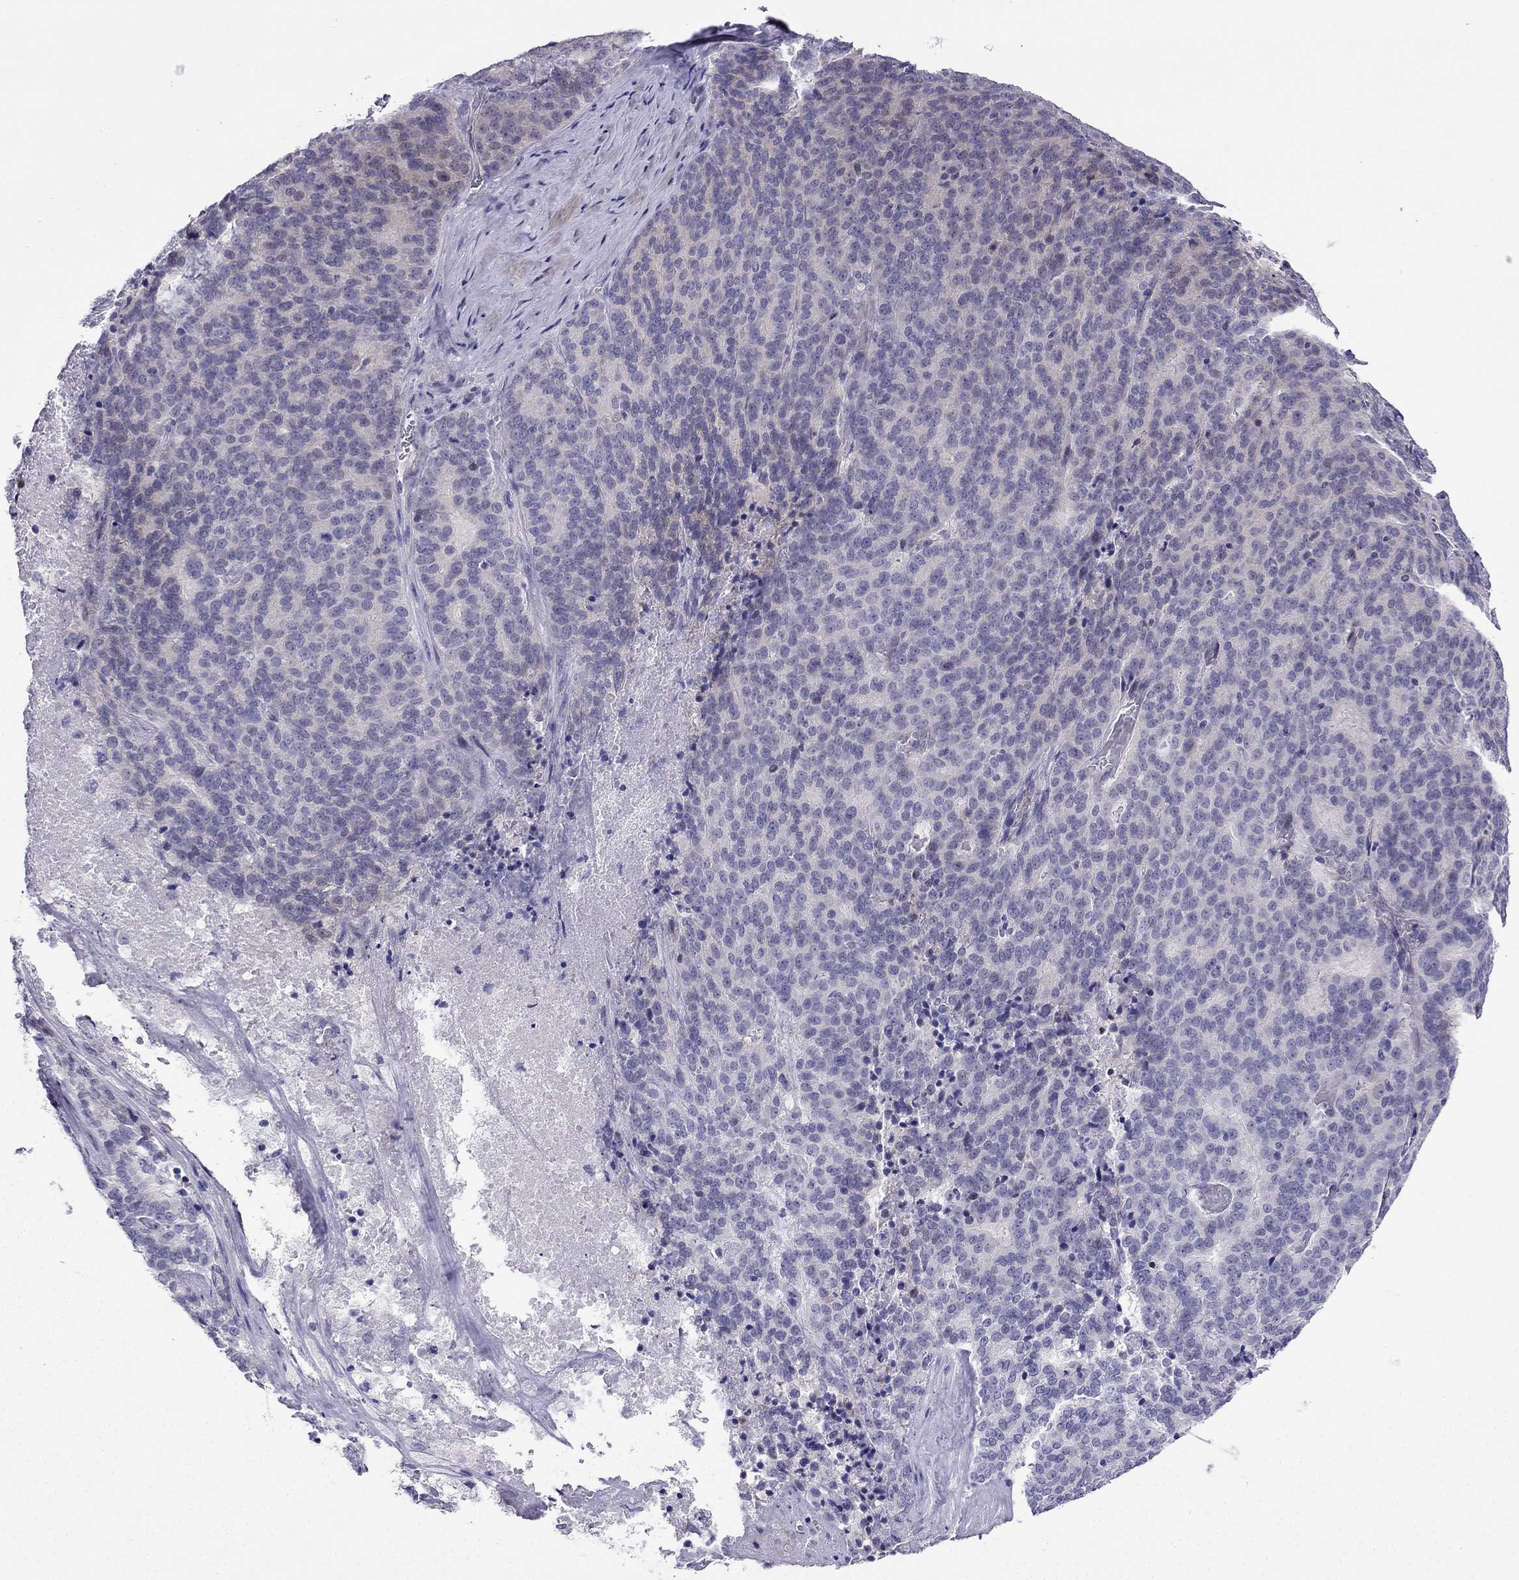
{"staining": {"intensity": "negative", "quantity": "none", "location": "none"}, "tissue": "liver cancer", "cell_type": "Tumor cells", "image_type": "cancer", "snomed": [{"axis": "morphology", "description": "Cholangiocarcinoma"}, {"axis": "topography", "description": "Liver"}], "caption": "Protein analysis of liver cancer reveals no significant positivity in tumor cells. (Immunohistochemistry (ihc), brightfield microscopy, high magnification).", "gene": "KCNJ10", "patient": {"sex": "female", "age": 47}}